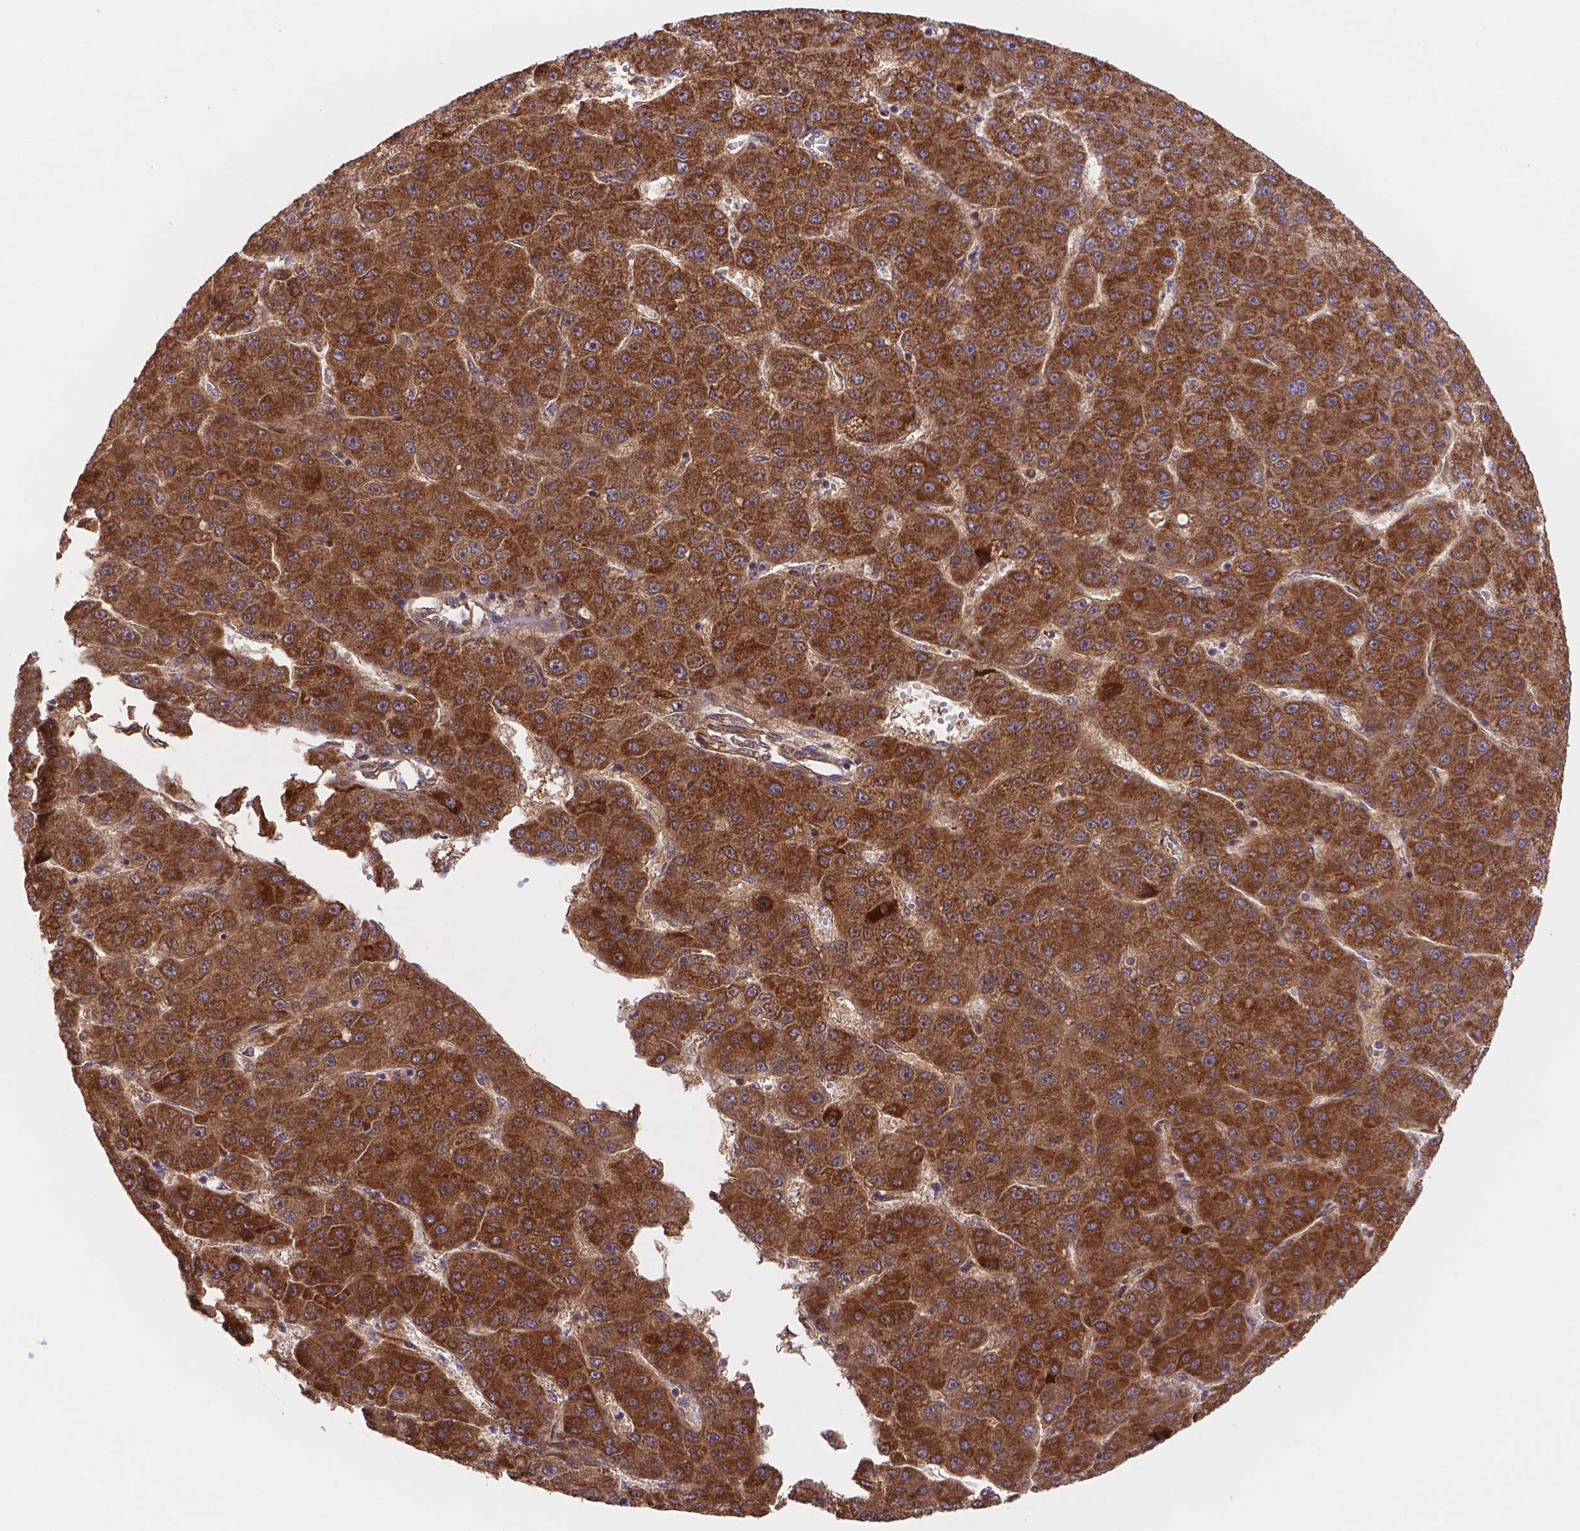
{"staining": {"intensity": "strong", "quantity": ">75%", "location": "cytoplasmic/membranous"}, "tissue": "liver cancer", "cell_type": "Tumor cells", "image_type": "cancer", "snomed": [{"axis": "morphology", "description": "Carcinoma, Hepatocellular, NOS"}, {"axis": "topography", "description": "Liver"}], "caption": "Protein analysis of hepatocellular carcinoma (liver) tissue reveals strong cytoplasmic/membranous expression in about >75% of tumor cells. The staining was performed using DAB (3,3'-diaminobenzidine) to visualize the protein expression in brown, while the nuclei were stained in blue with hematoxylin (Magnification: 20x).", "gene": "AK3", "patient": {"sex": "male", "age": 67}}